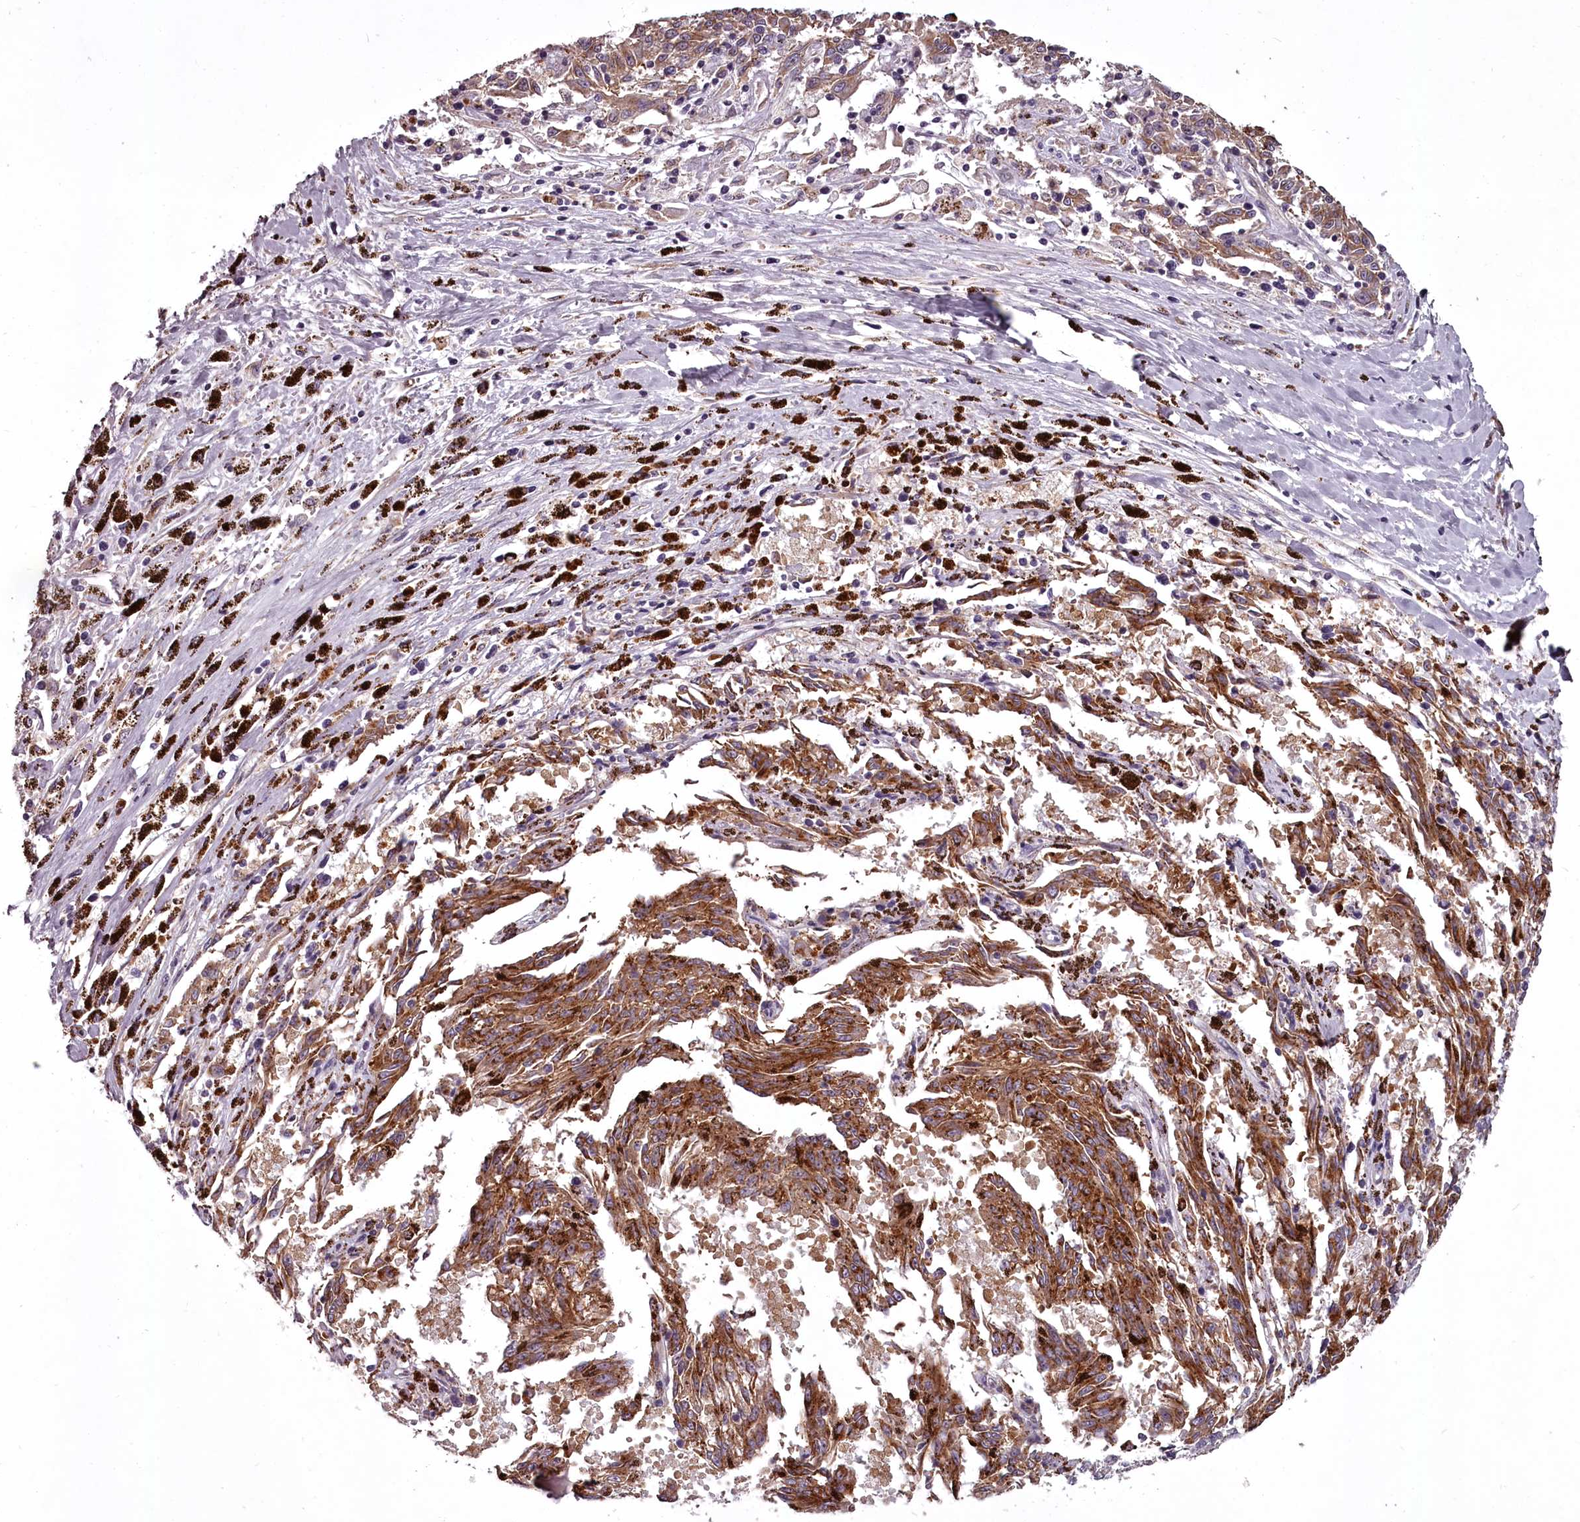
{"staining": {"intensity": "moderate", "quantity": ">75%", "location": "cytoplasmic/membranous"}, "tissue": "melanoma", "cell_type": "Tumor cells", "image_type": "cancer", "snomed": [{"axis": "morphology", "description": "Malignant melanoma, NOS"}, {"axis": "topography", "description": "Skin"}], "caption": "Protein analysis of malignant melanoma tissue demonstrates moderate cytoplasmic/membranous positivity in about >75% of tumor cells.", "gene": "STX6", "patient": {"sex": "female", "age": 72}}